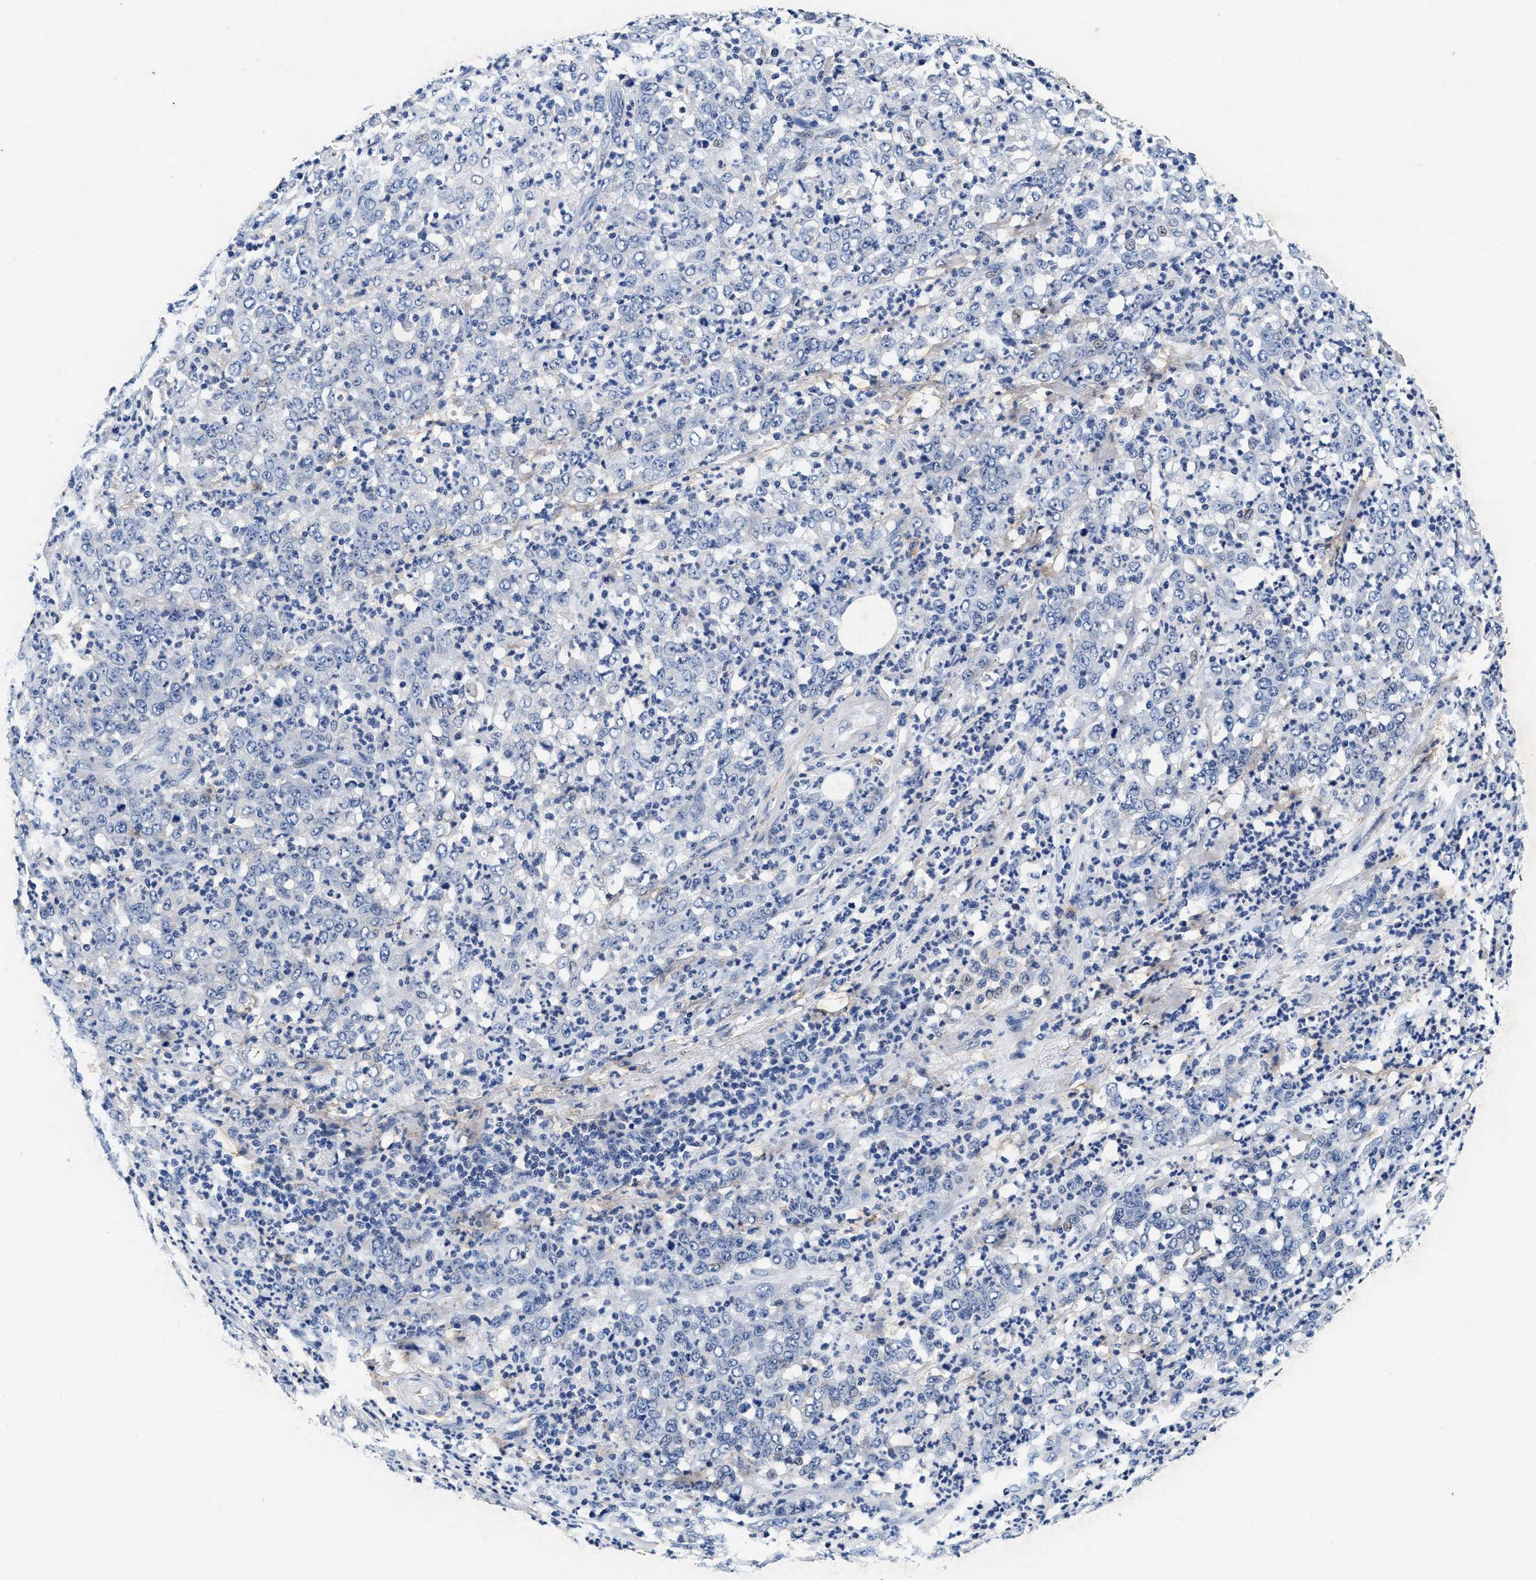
{"staining": {"intensity": "negative", "quantity": "none", "location": "none"}, "tissue": "stomach cancer", "cell_type": "Tumor cells", "image_type": "cancer", "snomed": [{"axis": "morphology", "description": "Adenocarcinoma, NOS"}, {"axis": "topography", "description": "Stomach, lower"}], "caption": "There is no significant positivity in tumor cells of adenocarcinoma (stomach).", "gene": "SLC8A1", "patient": {"sex": "female", "age": 71}}